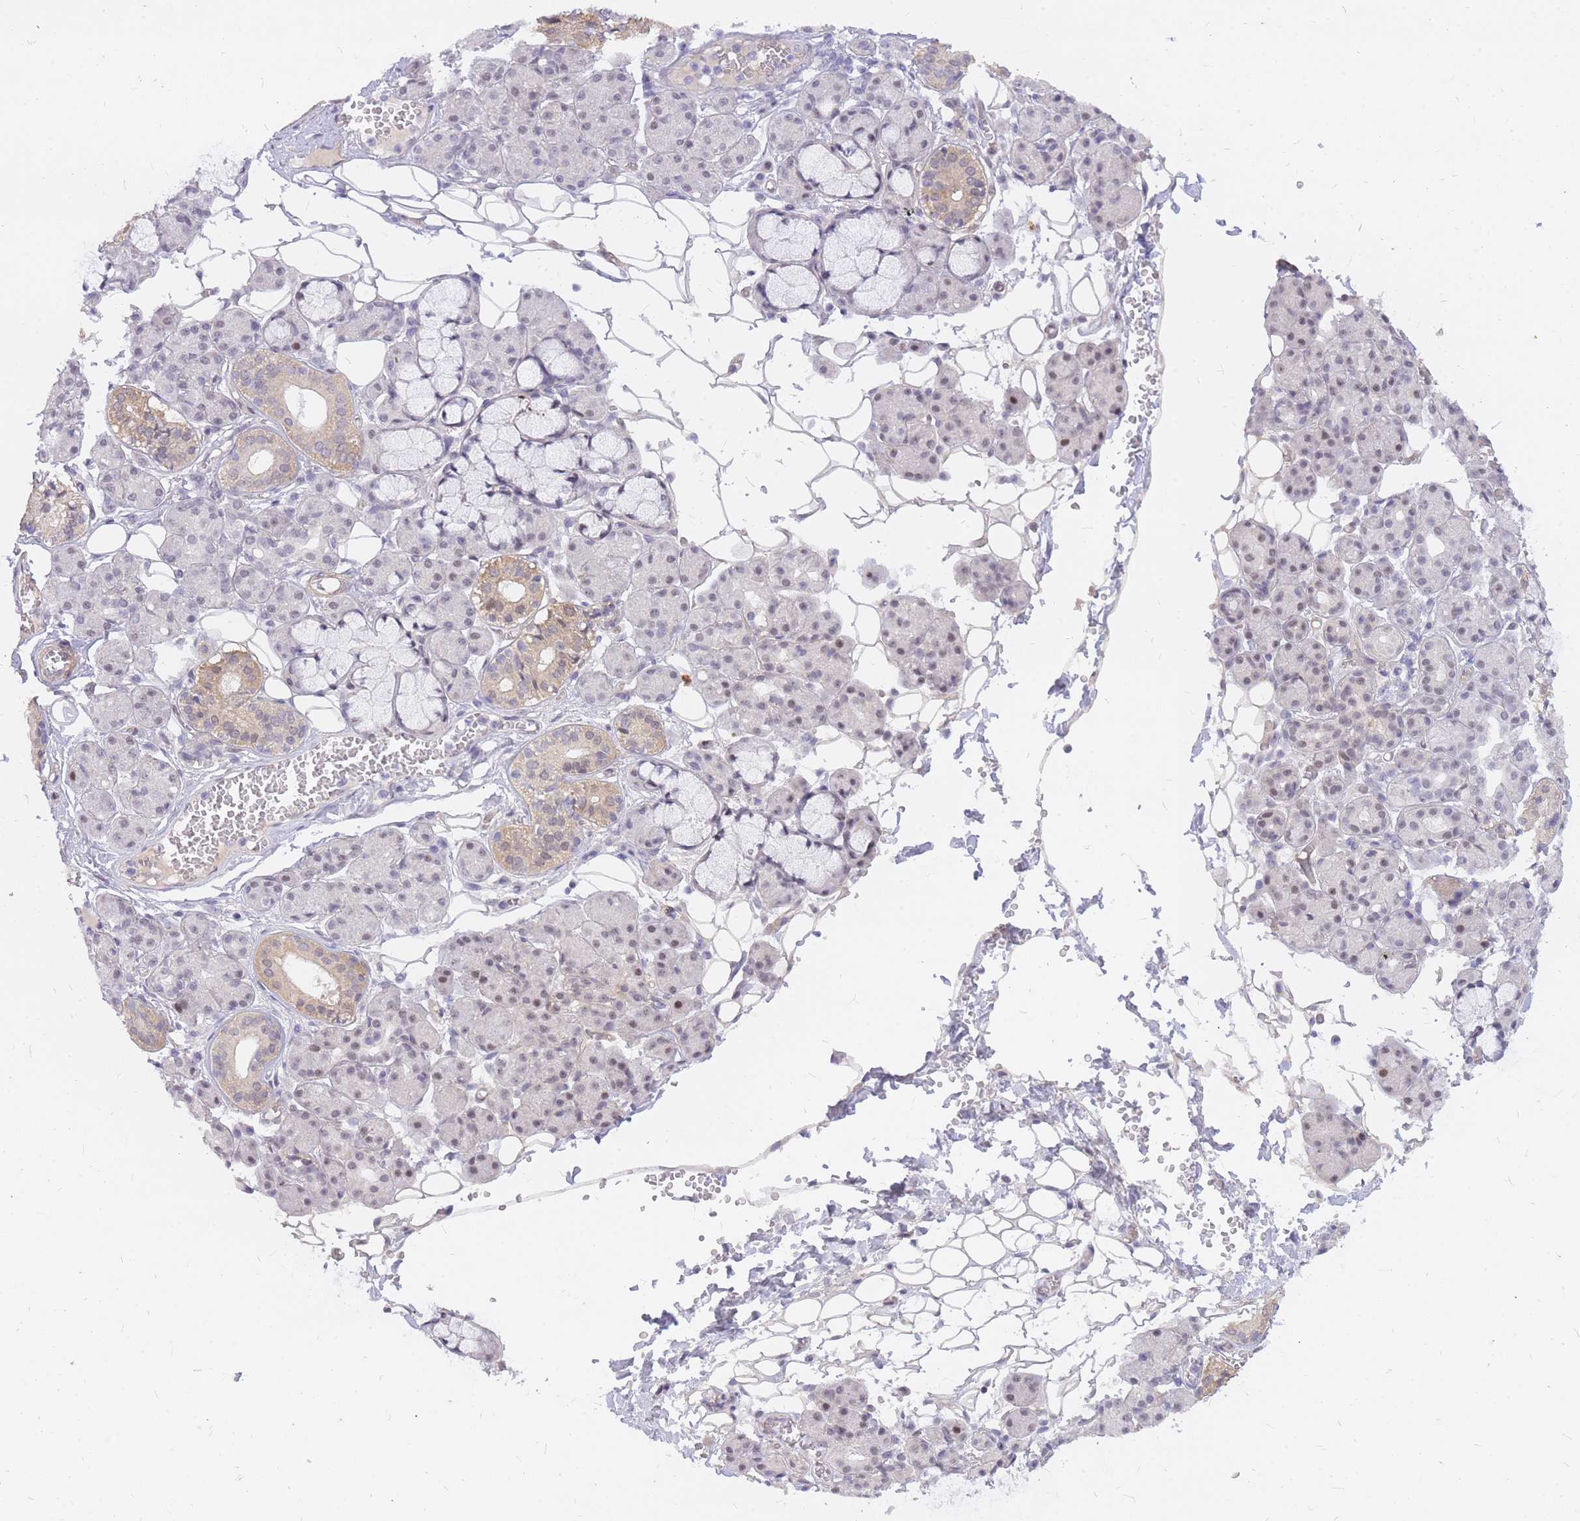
{"staining": {"intensity": "weak", "quantity": "<25%", "location": "cytoplasmic/membranous,nuclear"}, "tissue": "salivary gland", "cell_type": "Glandular cells", "image_type": "normal", "snomed": [{"axis": "morphology", "description": "Normal tissue, NOS"}, {"axis": "topography", "description": "Salivary gland"}], "caption": "Immunohistochemistry histopathology image of normal salivary gland: human salivary gland stained with DAB reveals no significant protein expression in glandular cells.", "gene": "TLE2", "patient": {"sex": "male", "age": 63}}